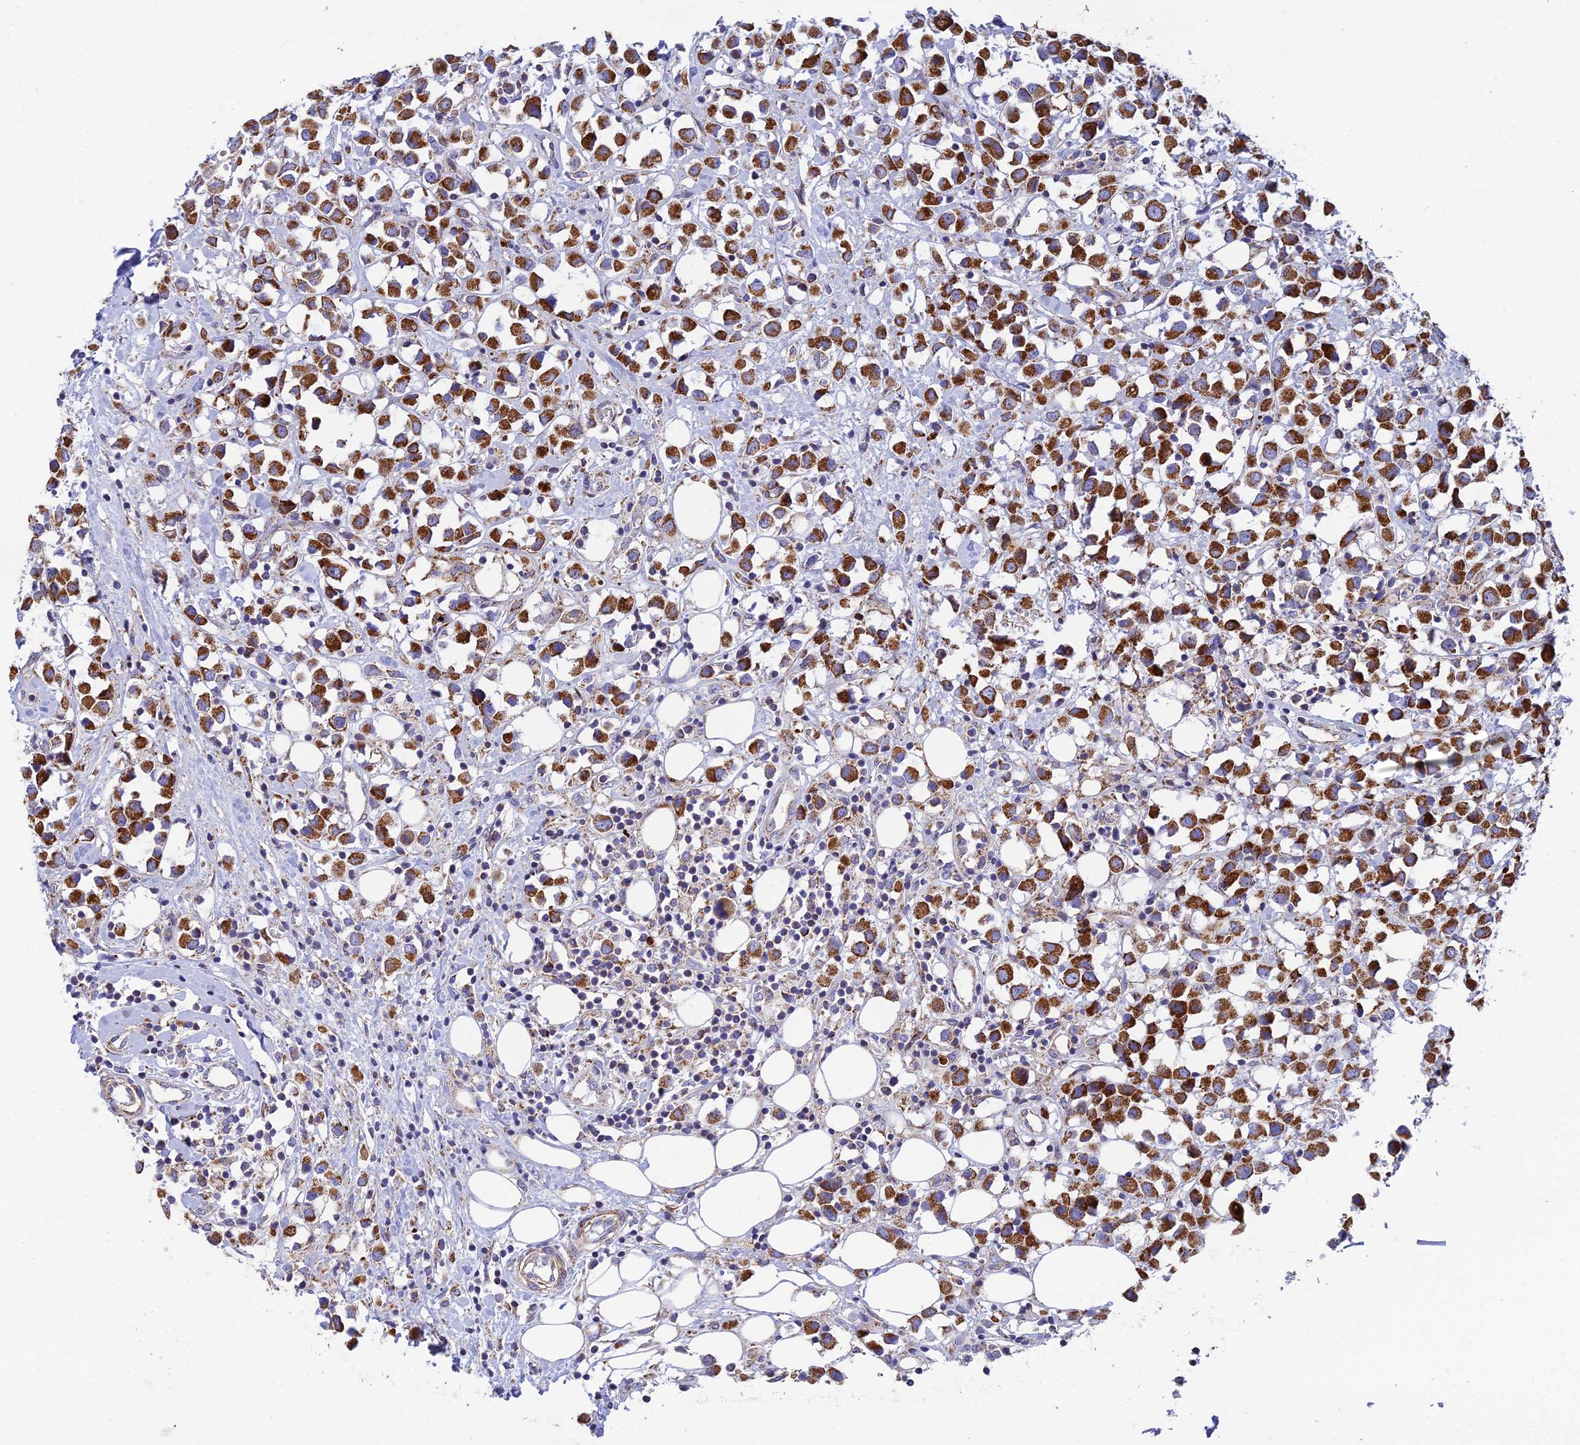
{"staining": {"intensity": "strong", "quantity": ">75%", "location": "cytoplasmic/membranous"}, "tissue": "breast cancer", "cell_type": "Tumor cells", "image_type": "cancer", "snomed": [{"axis": "morphology", "description": "Duct carcinoma"}, {"axis": "topography", "description": "Breast"}], "caption": "Tumor cells show high levels of strong cytoplasmic/membranous positivity in about >75% of cells in breast cancer (infiltrating ductal carcinoma).", "gene": "CSPG4", "patient": {"sex": "female", "age": 61}}